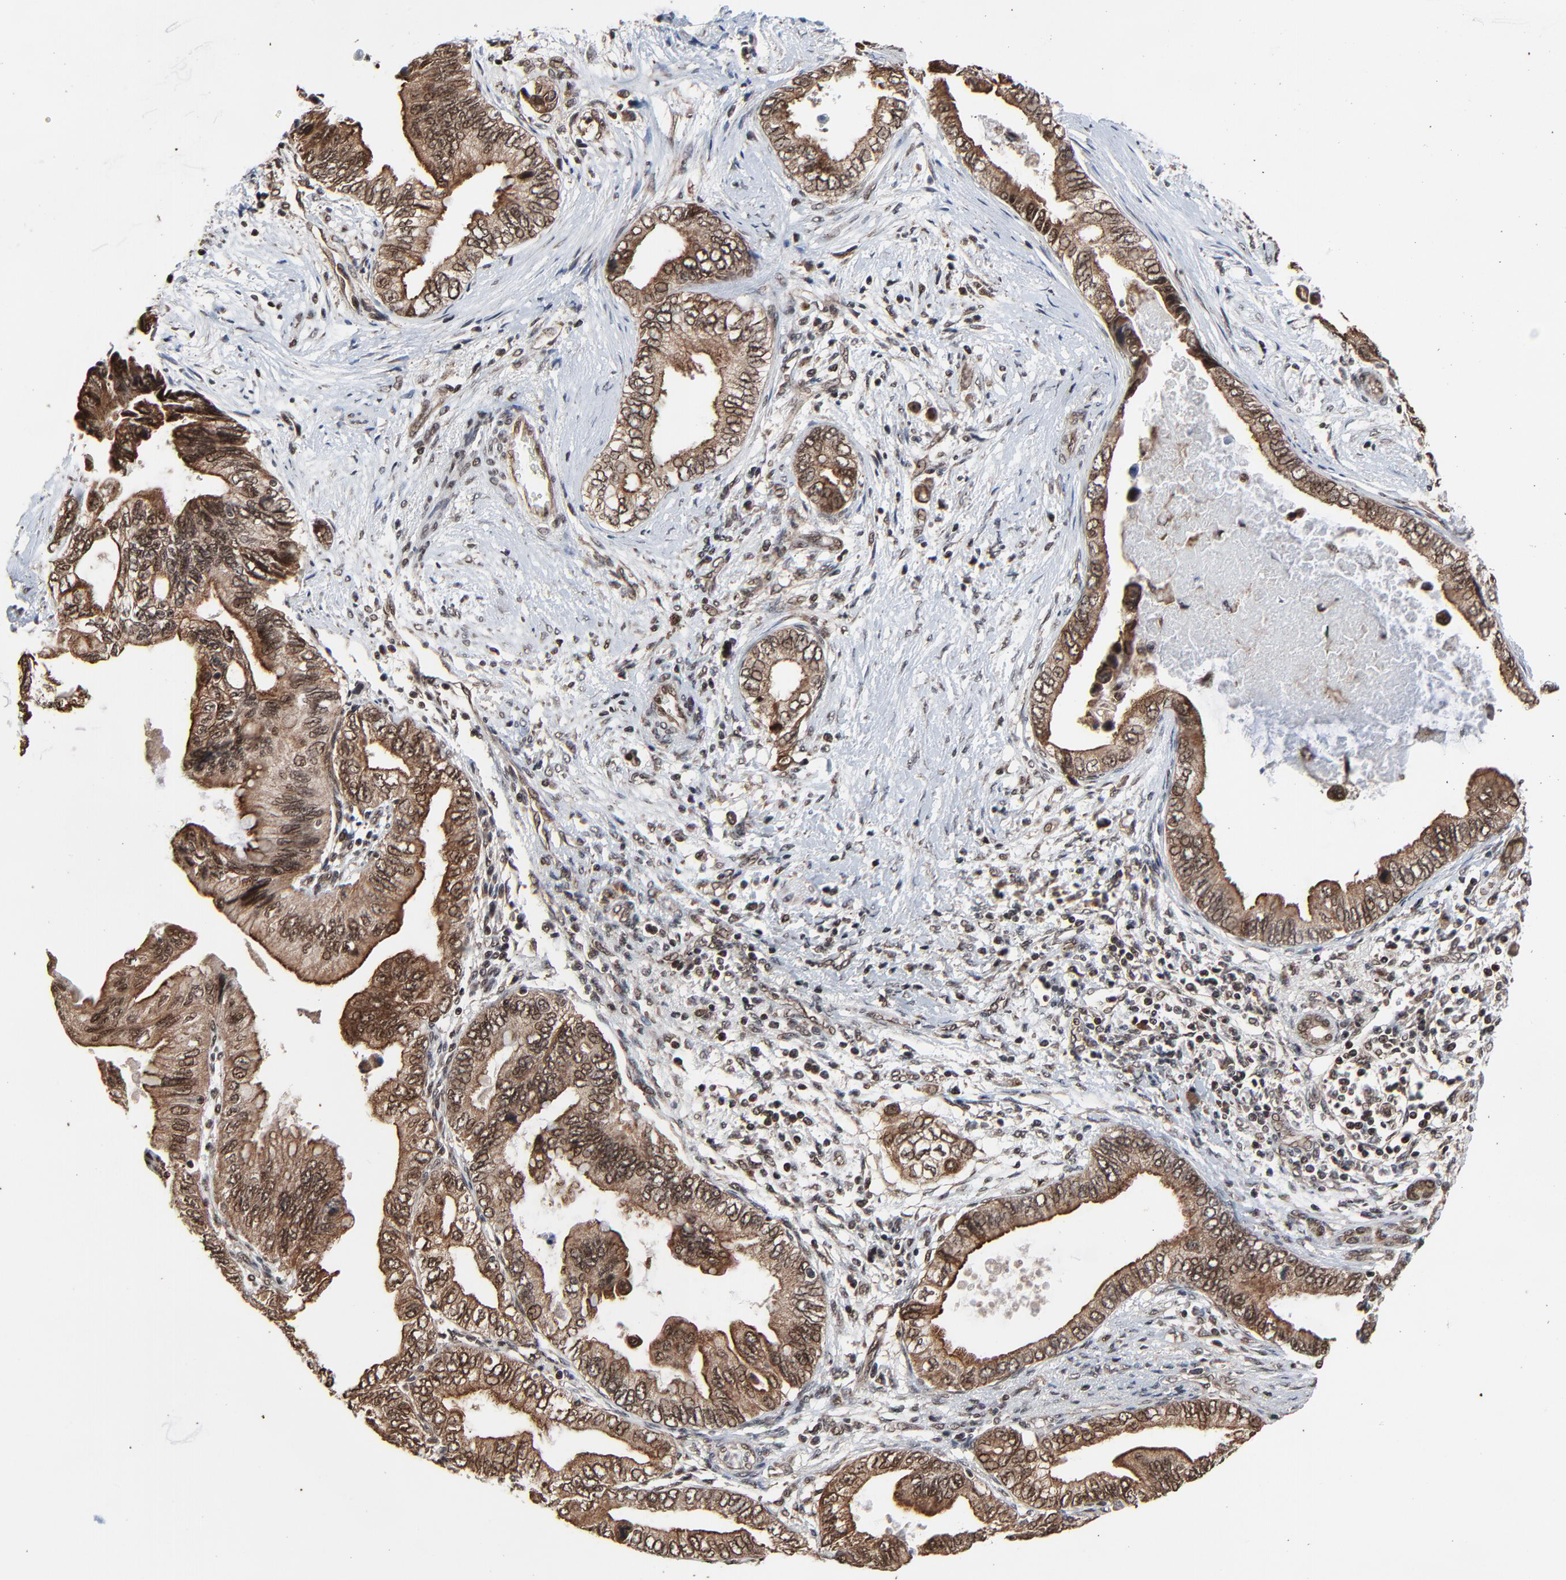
{"staining": {"intensity": "moderate", "quantity": ">75%", "location": "cytoplasmic/membranous,nuclear"}, "tissue": "pancreatic cancer", "cell_type": "Tumor cells", "image_type": "cancer", "snomed": [{"axis": "morphology", "description": "Adenocarcinoma, NOS"}, {"axis": "topography", "description": "Pancreas"}], "caption": "This histopathology image exhibits pancreatic cancer stained with IHC to label a protein in brown. The cytoplasmic/membranous and nuclear of tumor cells show moderate positivity for the protein. Nuclei are counter-stained blue.", "gene": "RHOJ", "patient": {"sex": "female", "age": 66}}